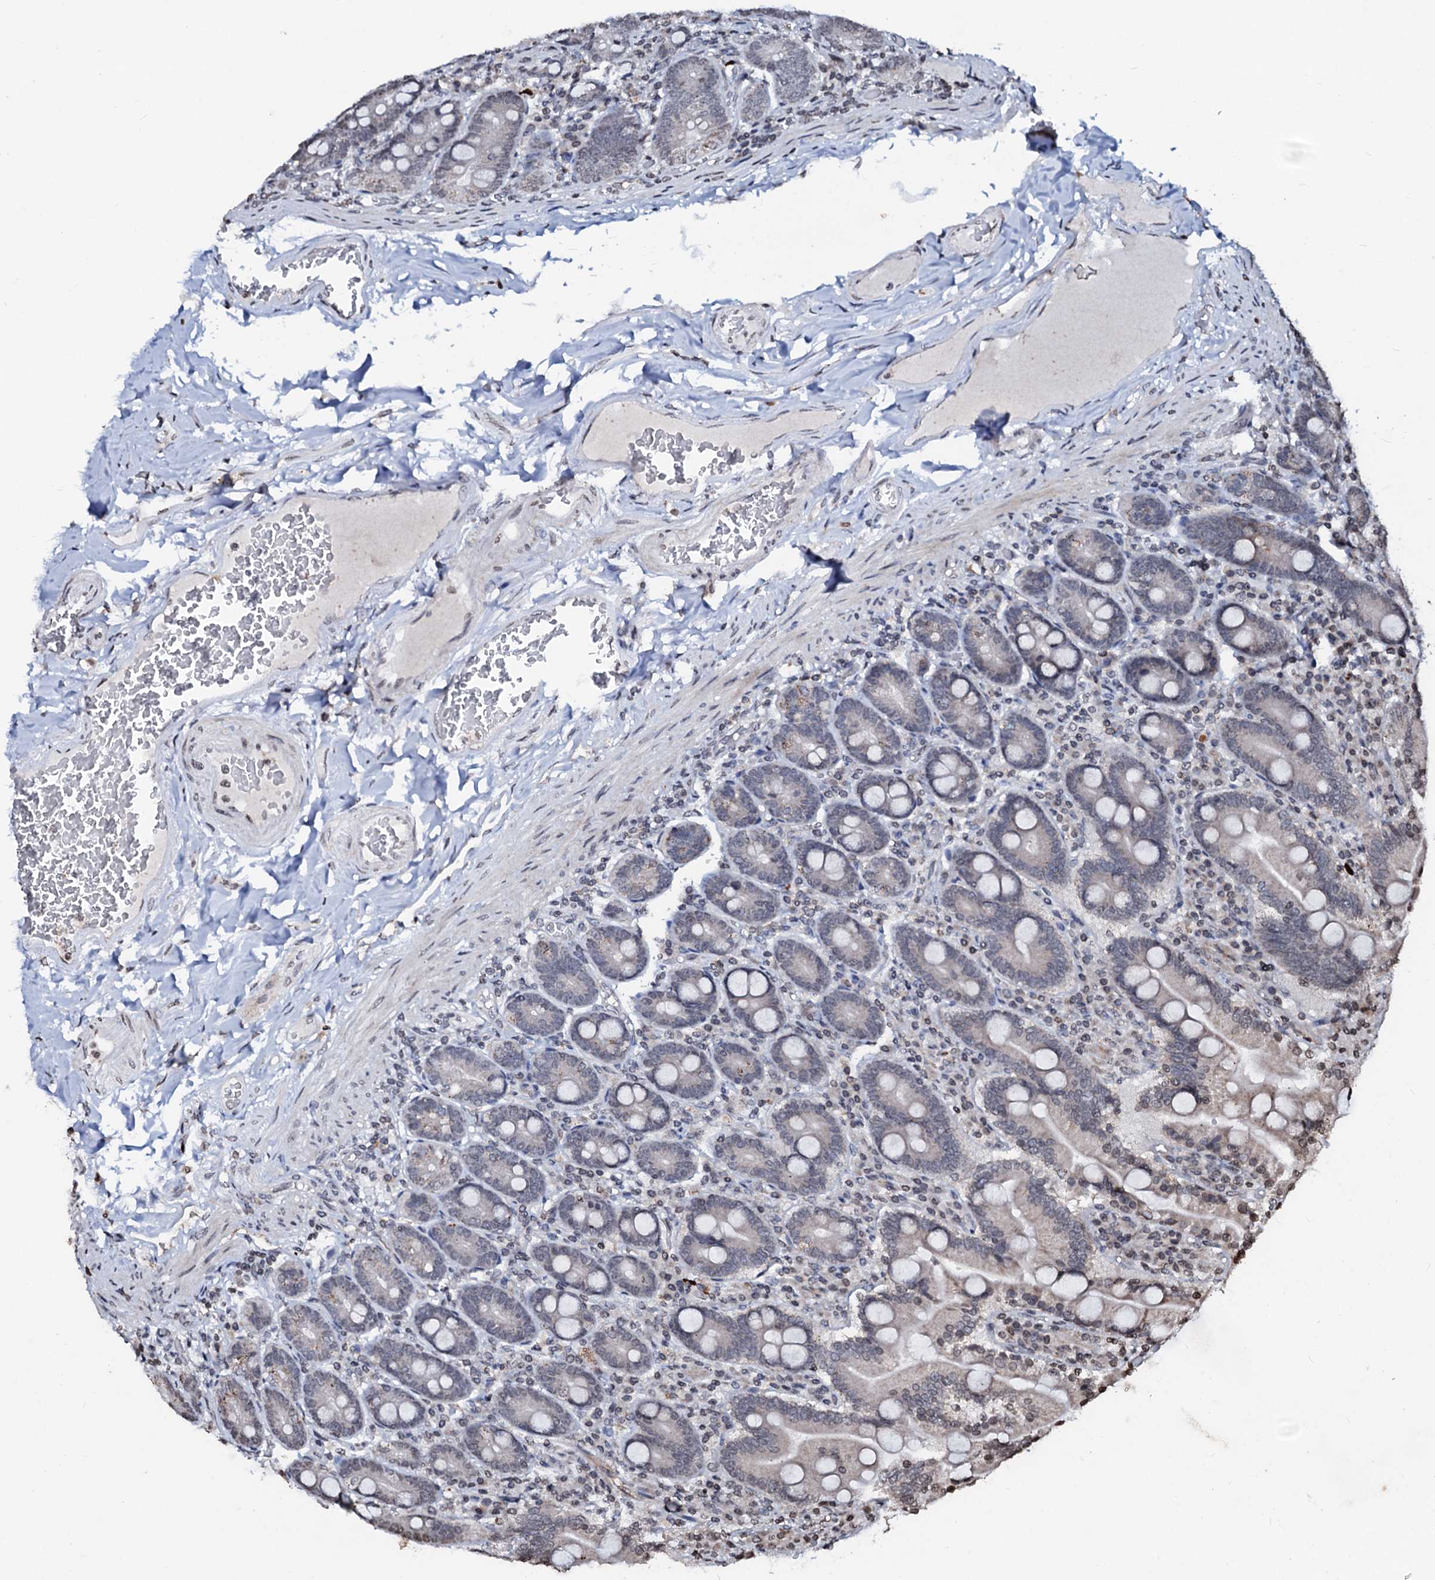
{"staining": {"intensity": "weak", "quantity": "25%-75%", "location": "cytoplasmic/membranous"}, "tissue": "duodenum", "cell_type": "Glandular cells", "image_type": "normal", "snomed": [{"axis": "morphology", "description": "Normal tissue, NOS"}, {"axis": "topography", "description": "Duodenum"}], "caption": "An immunohistochemistry photomicrograph of unremarkable tissue is shown. Protein staining in brown shows weak cytoplasmic/membranous positivity in duodenum within glandular cells.", "gene": "LSM11", "patient": {"sex": "female", "age": 62}}